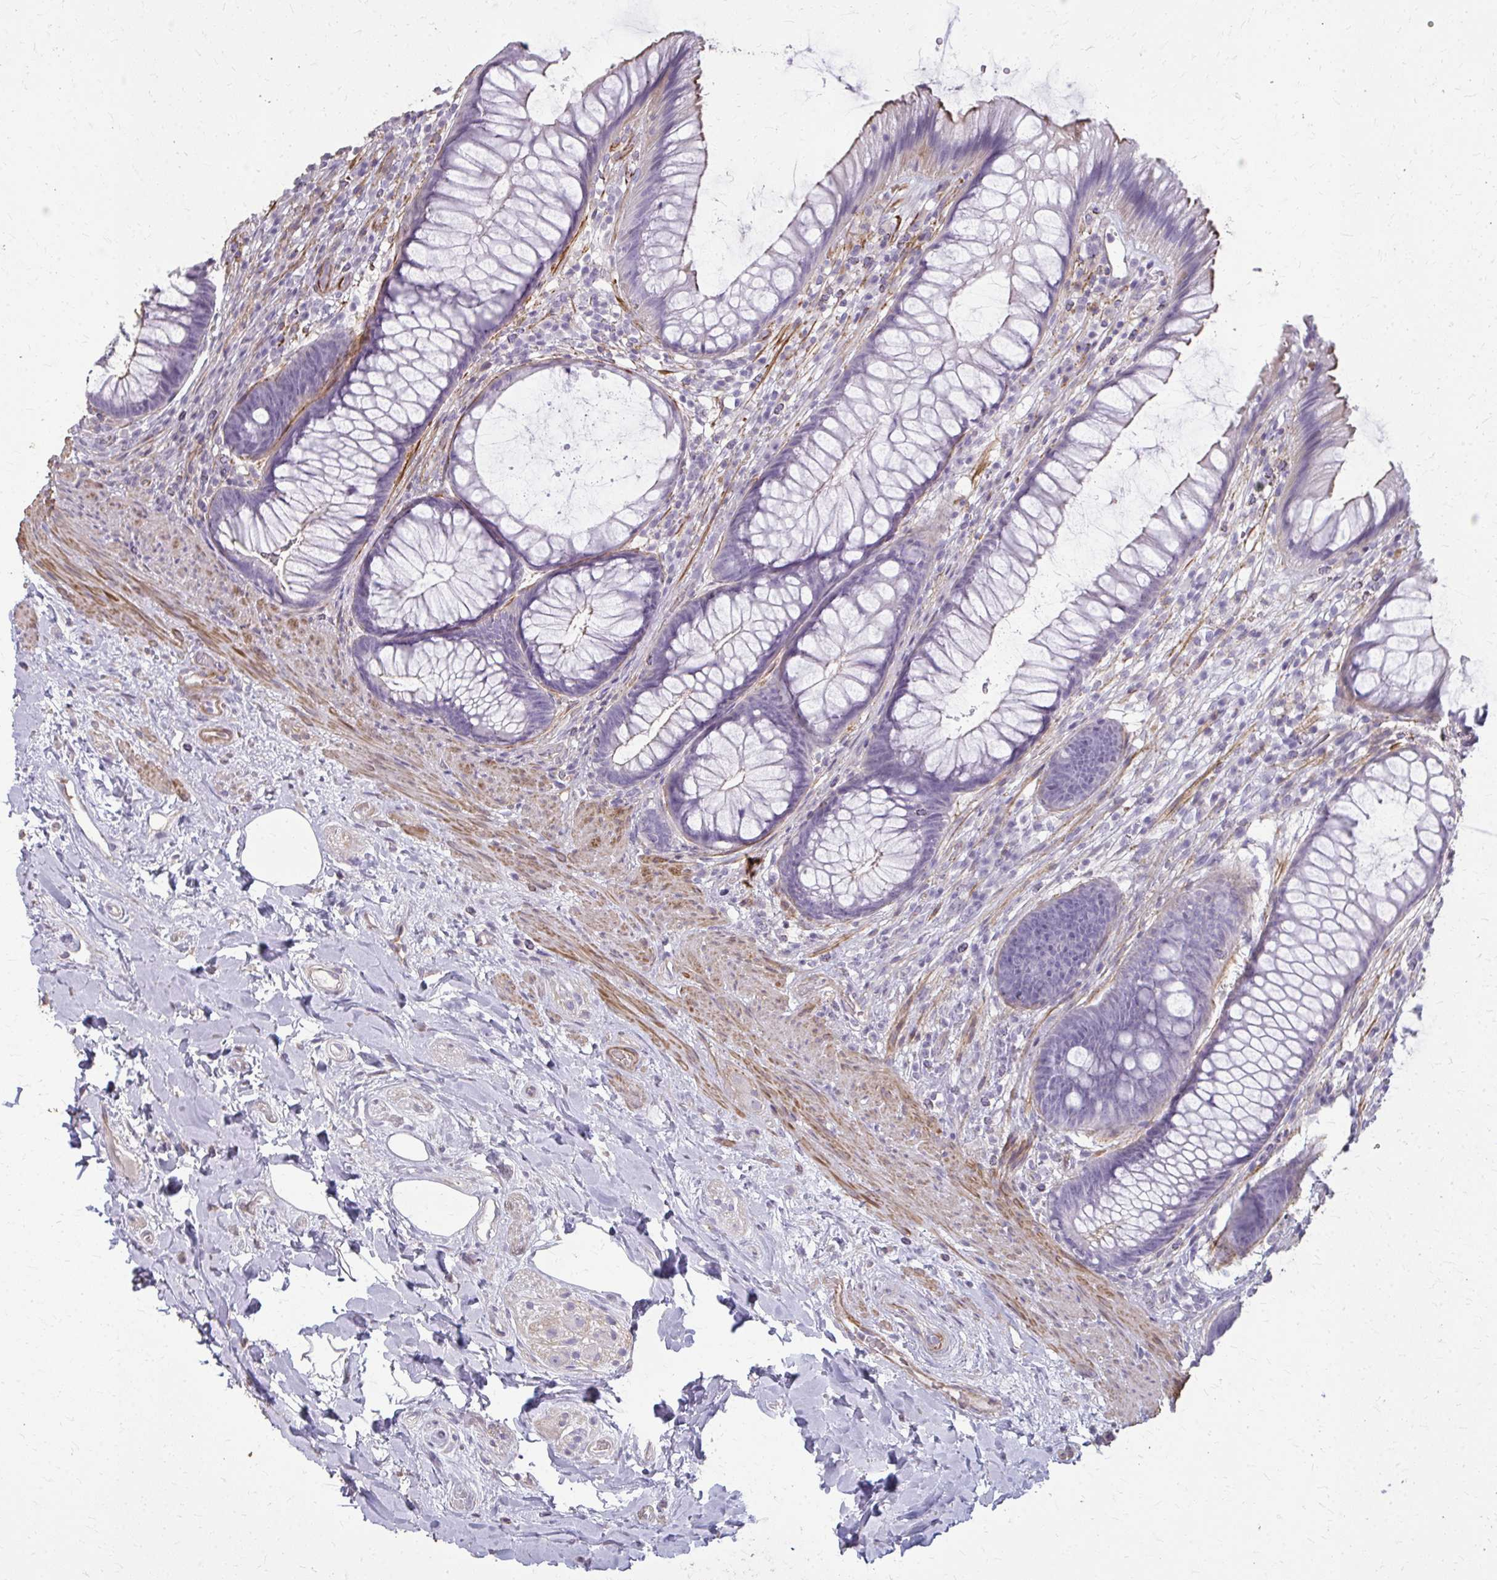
{"staining": {"intensity": "moderate", "quantity": "<25%", "location": "cytoplasmic/membranous"}, "tissue": "rectum", "cell_type": "Glandular cells", "image_type": "normal", "snomed": [{"axis": "morphology", "description": "Normal tissue, NOS"}, {"axis": "topography", "description": "Rectum"}], "caption": "Protein staining reveals moderate cytoplasmic/membranous expression in approximately <25% of glandular cells in benign rectum.", "gene": "TENM4", "patient": {"sex": "male", "age": 53}}